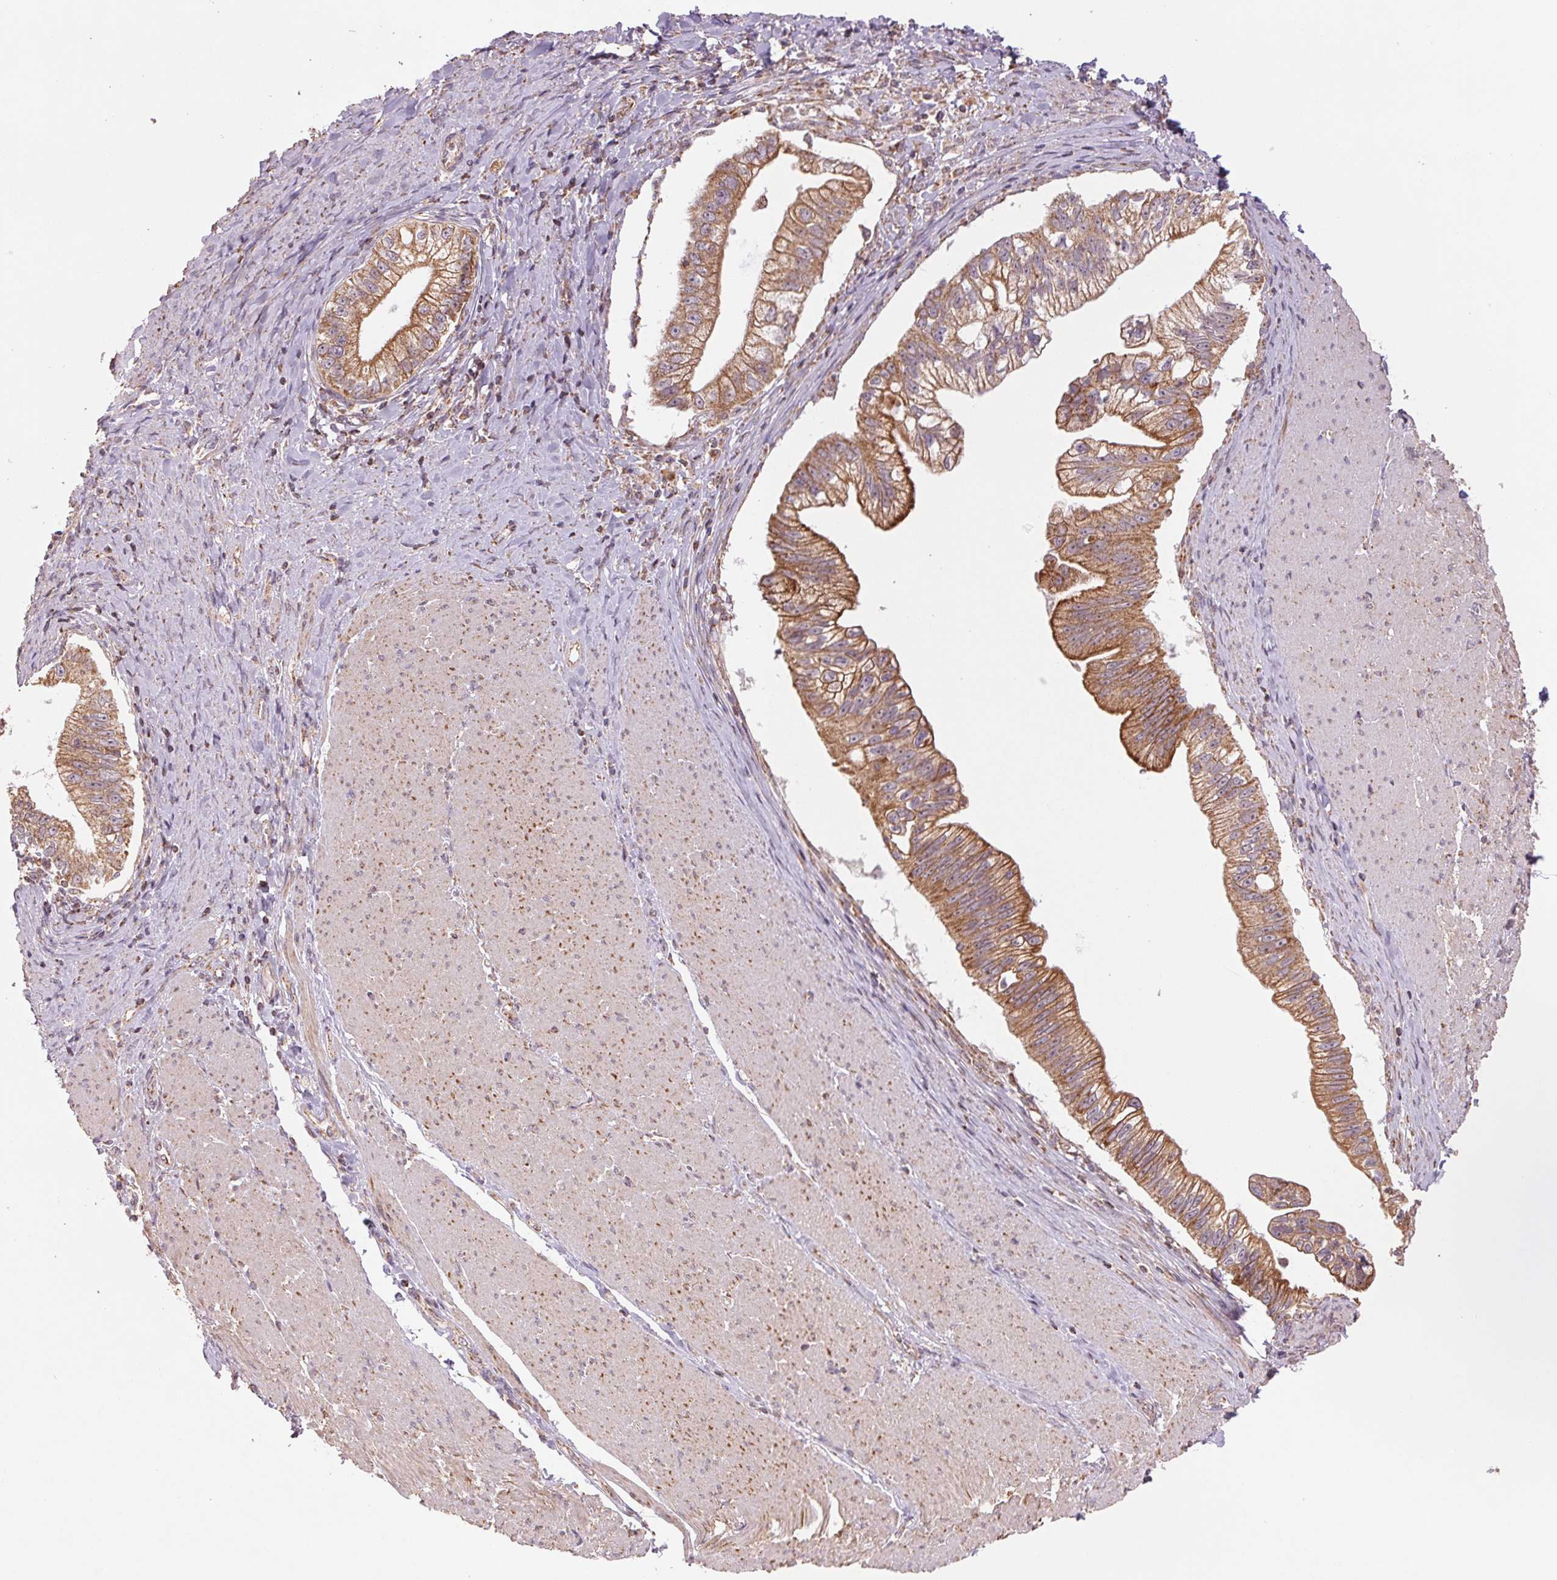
{"staining": {"intensity": "moderate", "quantity": ">75%", "location": "cytoplasmic/membranous"}, "tissue": "pancreatic cancer", "cell_type": "Tumor cells", "image_type": "cancer", "snomed": [{"axis": "morphology", "description": "Adenocarcinoma, NOS"}, {"axis": "topography", "description": "Pancreas"}], "caption": "DAB (3,3'-diaminobenzidine) immunohistochemical staining of pancreatic cancer shows moderate cytoplasmic/membranous protein staining in approximately >75% of tumor cells.", "gene": "MATCAP1", "patient": {"sex": "male", "age": 70}}